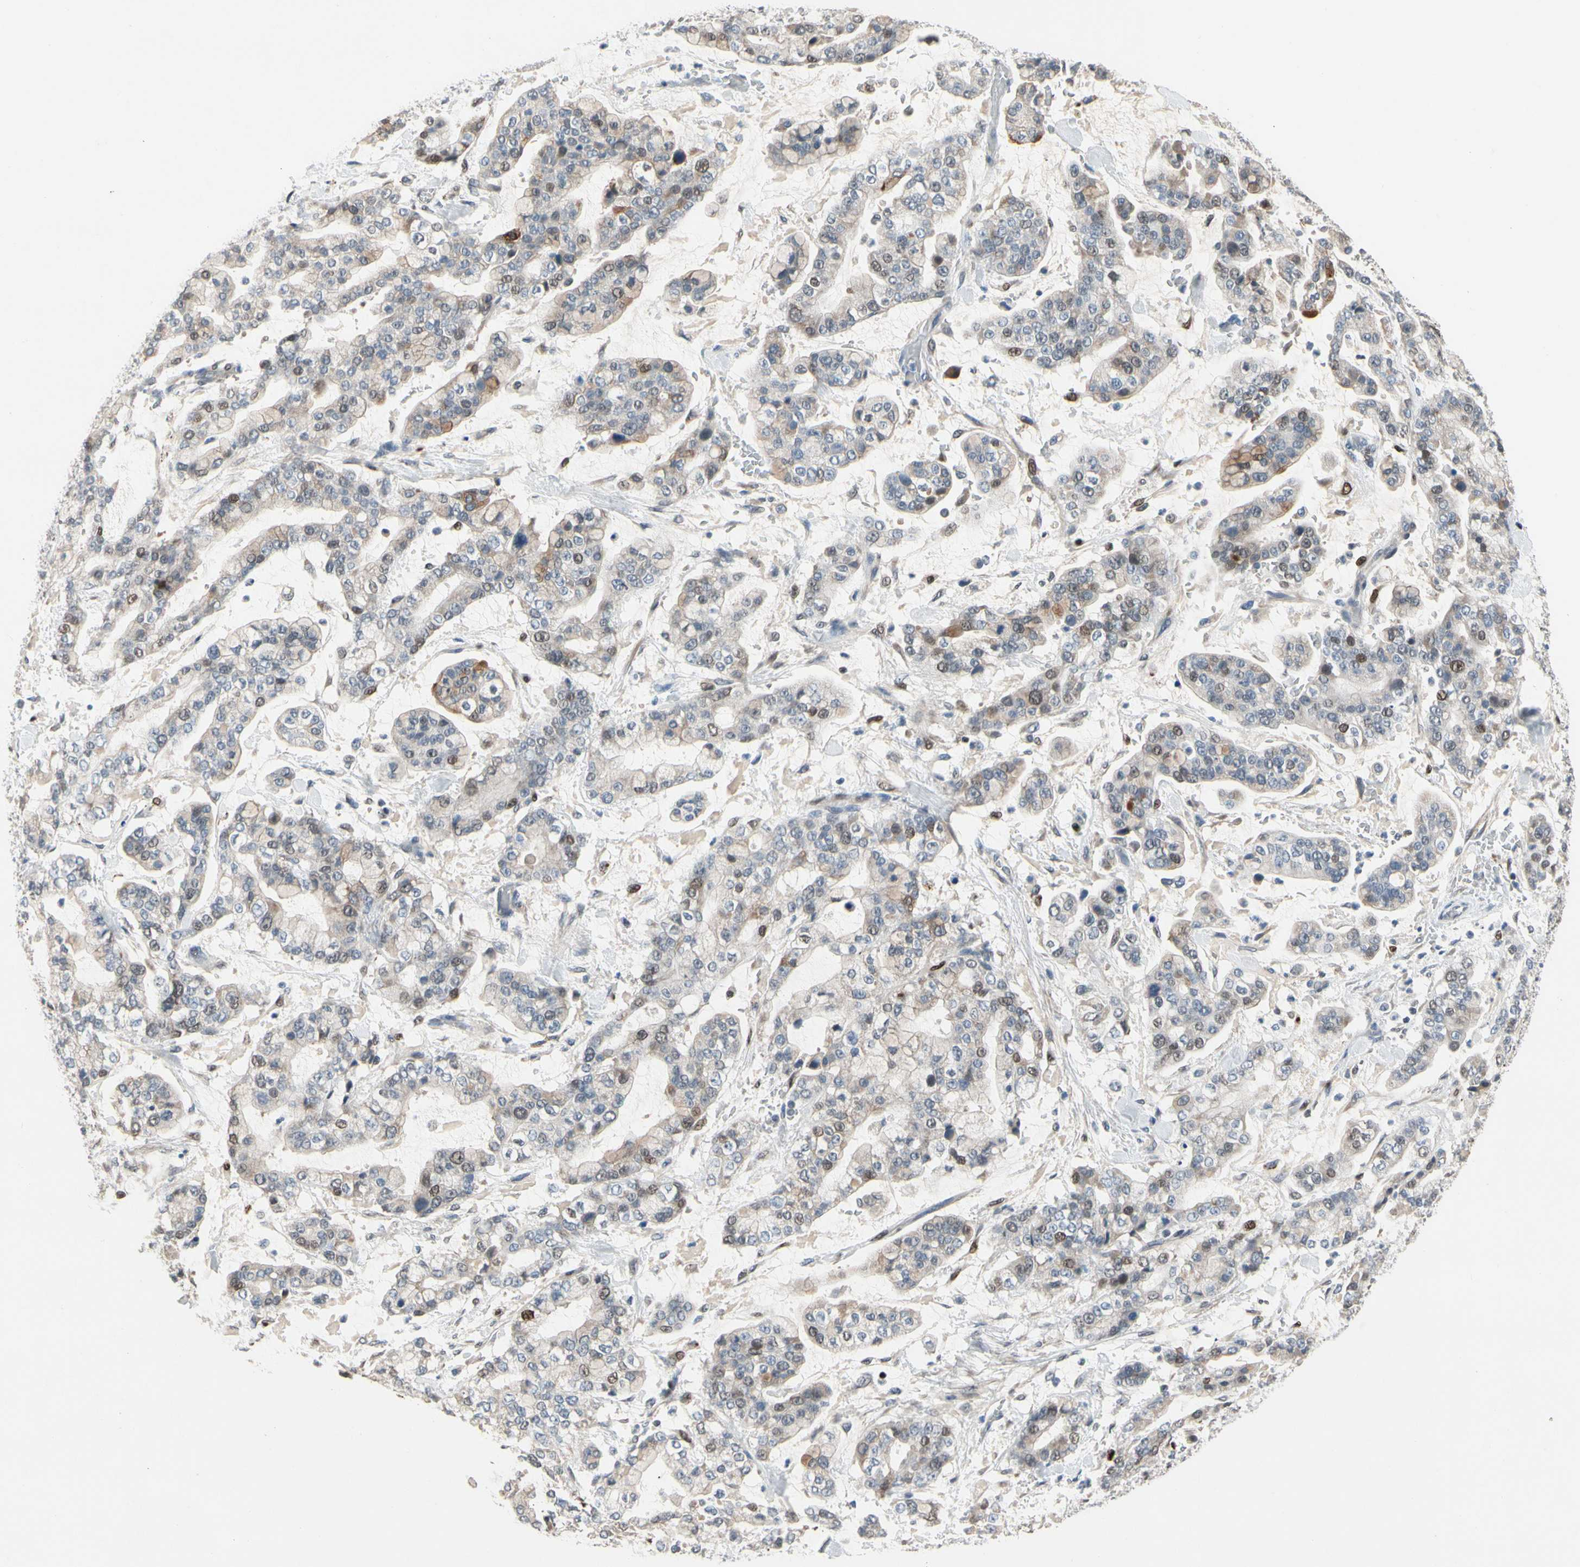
{"staining": {"intensity": "moderate", "quantity": "<25%", "location": "nuclear"}, "tissue": "stomach cancer", "cell_type": "Tumor cells", "image_type": "cancer", "snomed": [{"axis": "morphology", "description": "Normal tissue, NOS"}, {"axis": "morphology", "description": "Adenocarcinoma, NOS"}, {"axis": "topography", "description": "Stomach, upper"}, {"axis": "topography", "description": "Stomach"}], "caption": "Immunohistochemistry (IHC) of stomach cancer shows low levels of moderate nuclear expression in approximately <25% of tumor cells. (brown staining indicates protein expression, while blue staining denotes nuclei).", "gene": "ZKSCAN4", "patient": {"sex": "male", "age": 76}}